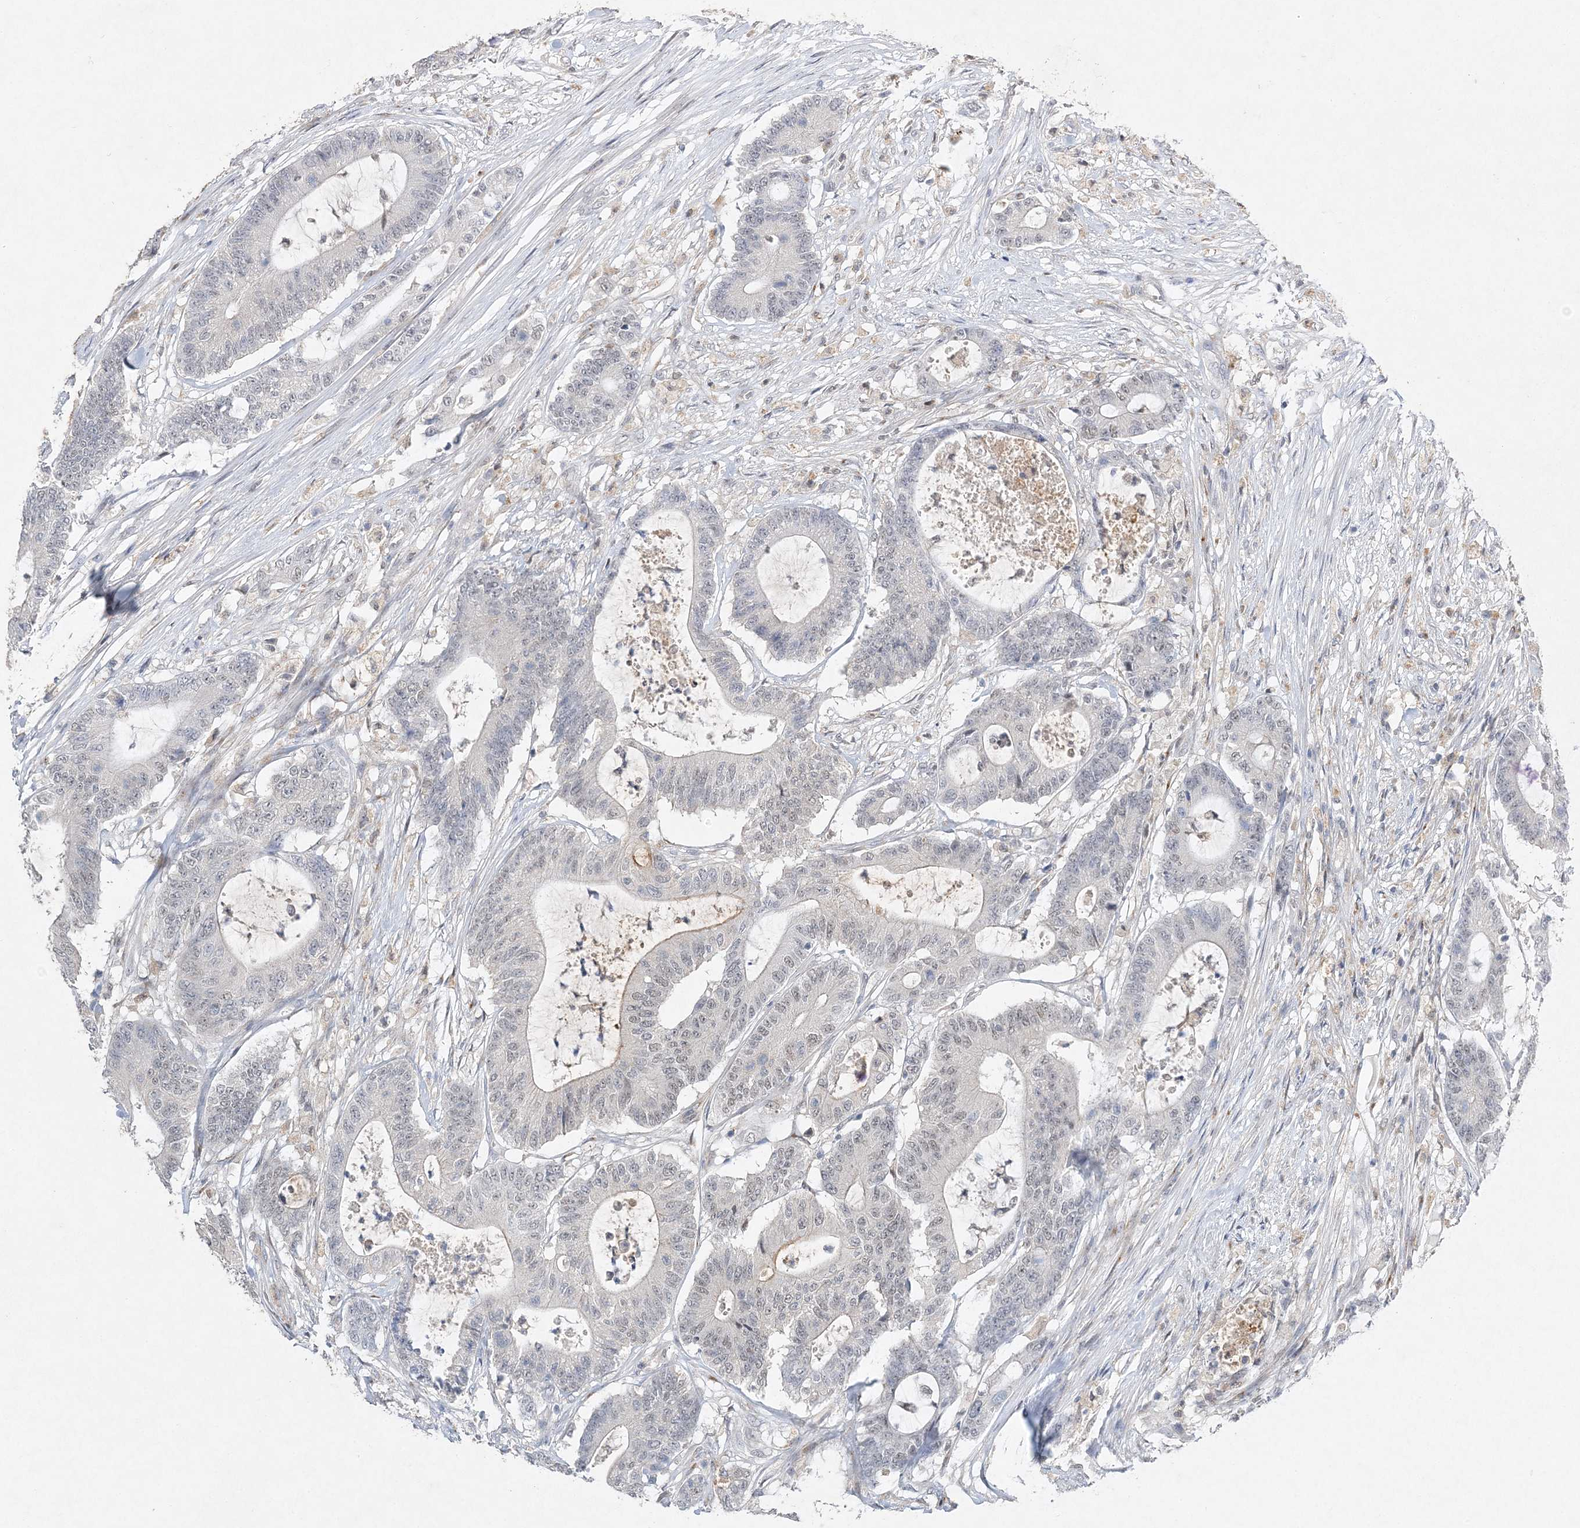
{"staining": {"intensity": "weak", "quantity": "25%-75%", "location": "nuclear"}, "tissue": "colorectal cancer", "cell_type": "Tumor cells", "image_type": "cancer", "snomed": [{"axis": "morphology", "description": "Adenocarcinoma, NOS"}, {"axis": "topography", "description": "Colon"}], "caption": "Weak nuclear protein expression is appreciated in approximately 25%-75% of tumor cells in colorectal cancer. (Stains: DAB in brown, nuclei in blue, Microscopy: brightfield microscopy at high magnification).", "gene": "MAT2B", "patient": {"sex": "female", "age": 84}}